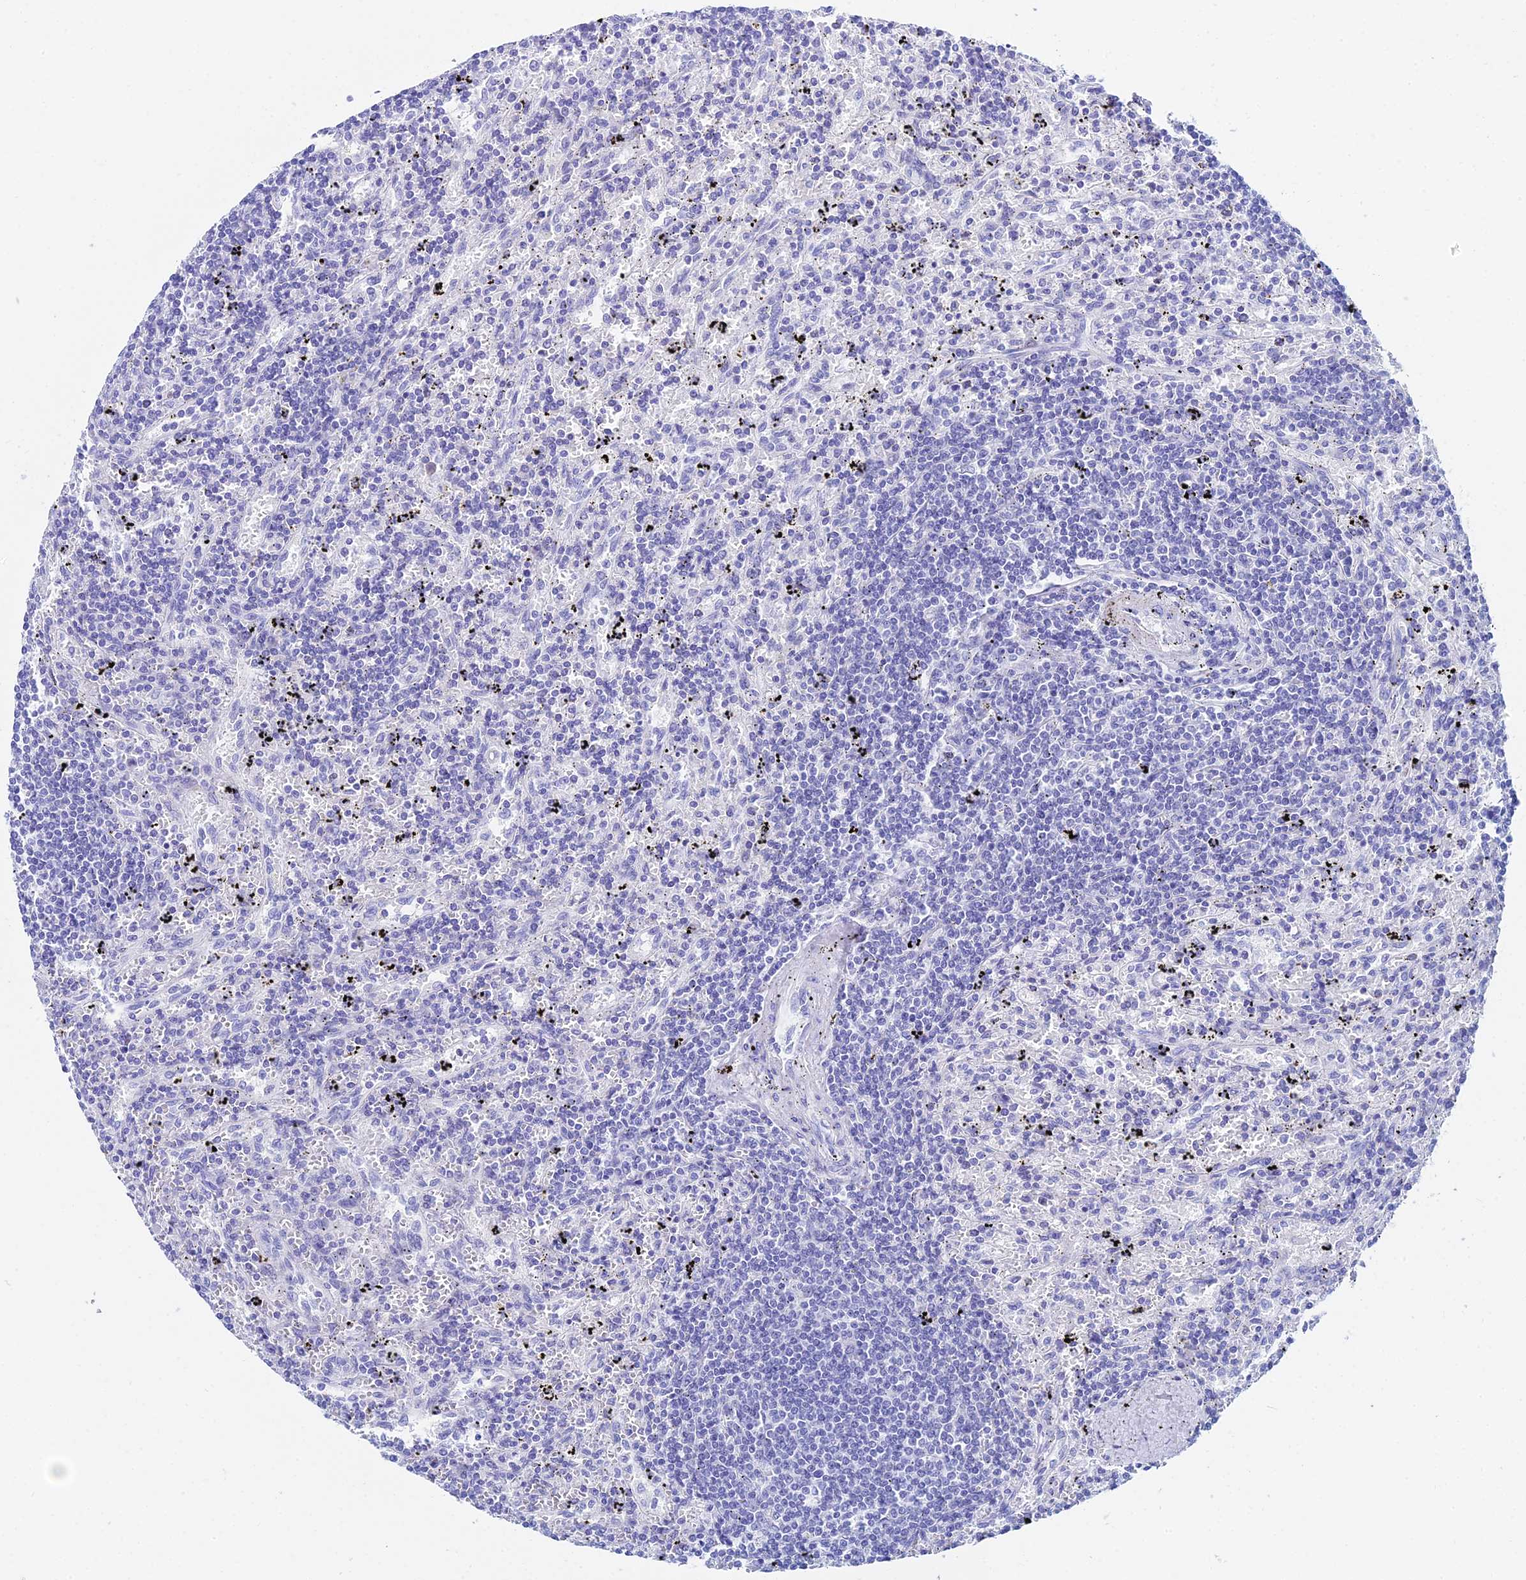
{"staining": {"intensity": "negative", "quantity": "none", "location": "none"}, "tissue": "lymphoma", "cell_type": "Tumor cells", "image_type": "cancer", "snomed": [{"axis": "morphology", "description": "Malignant lymphoma, non-Hodgkin's type, Low grade"}, {"axis": "topography", "description": "Spleen"}], "caption": "This is a micrograph of immunohistochemistry (IHC) staining of low-grade malignant lymphoma, non-Hodgkin's type, which shows no staining in tumor cells.", "gene": "HSPA1L", "patient": {"sex": "male", "age": 76}}